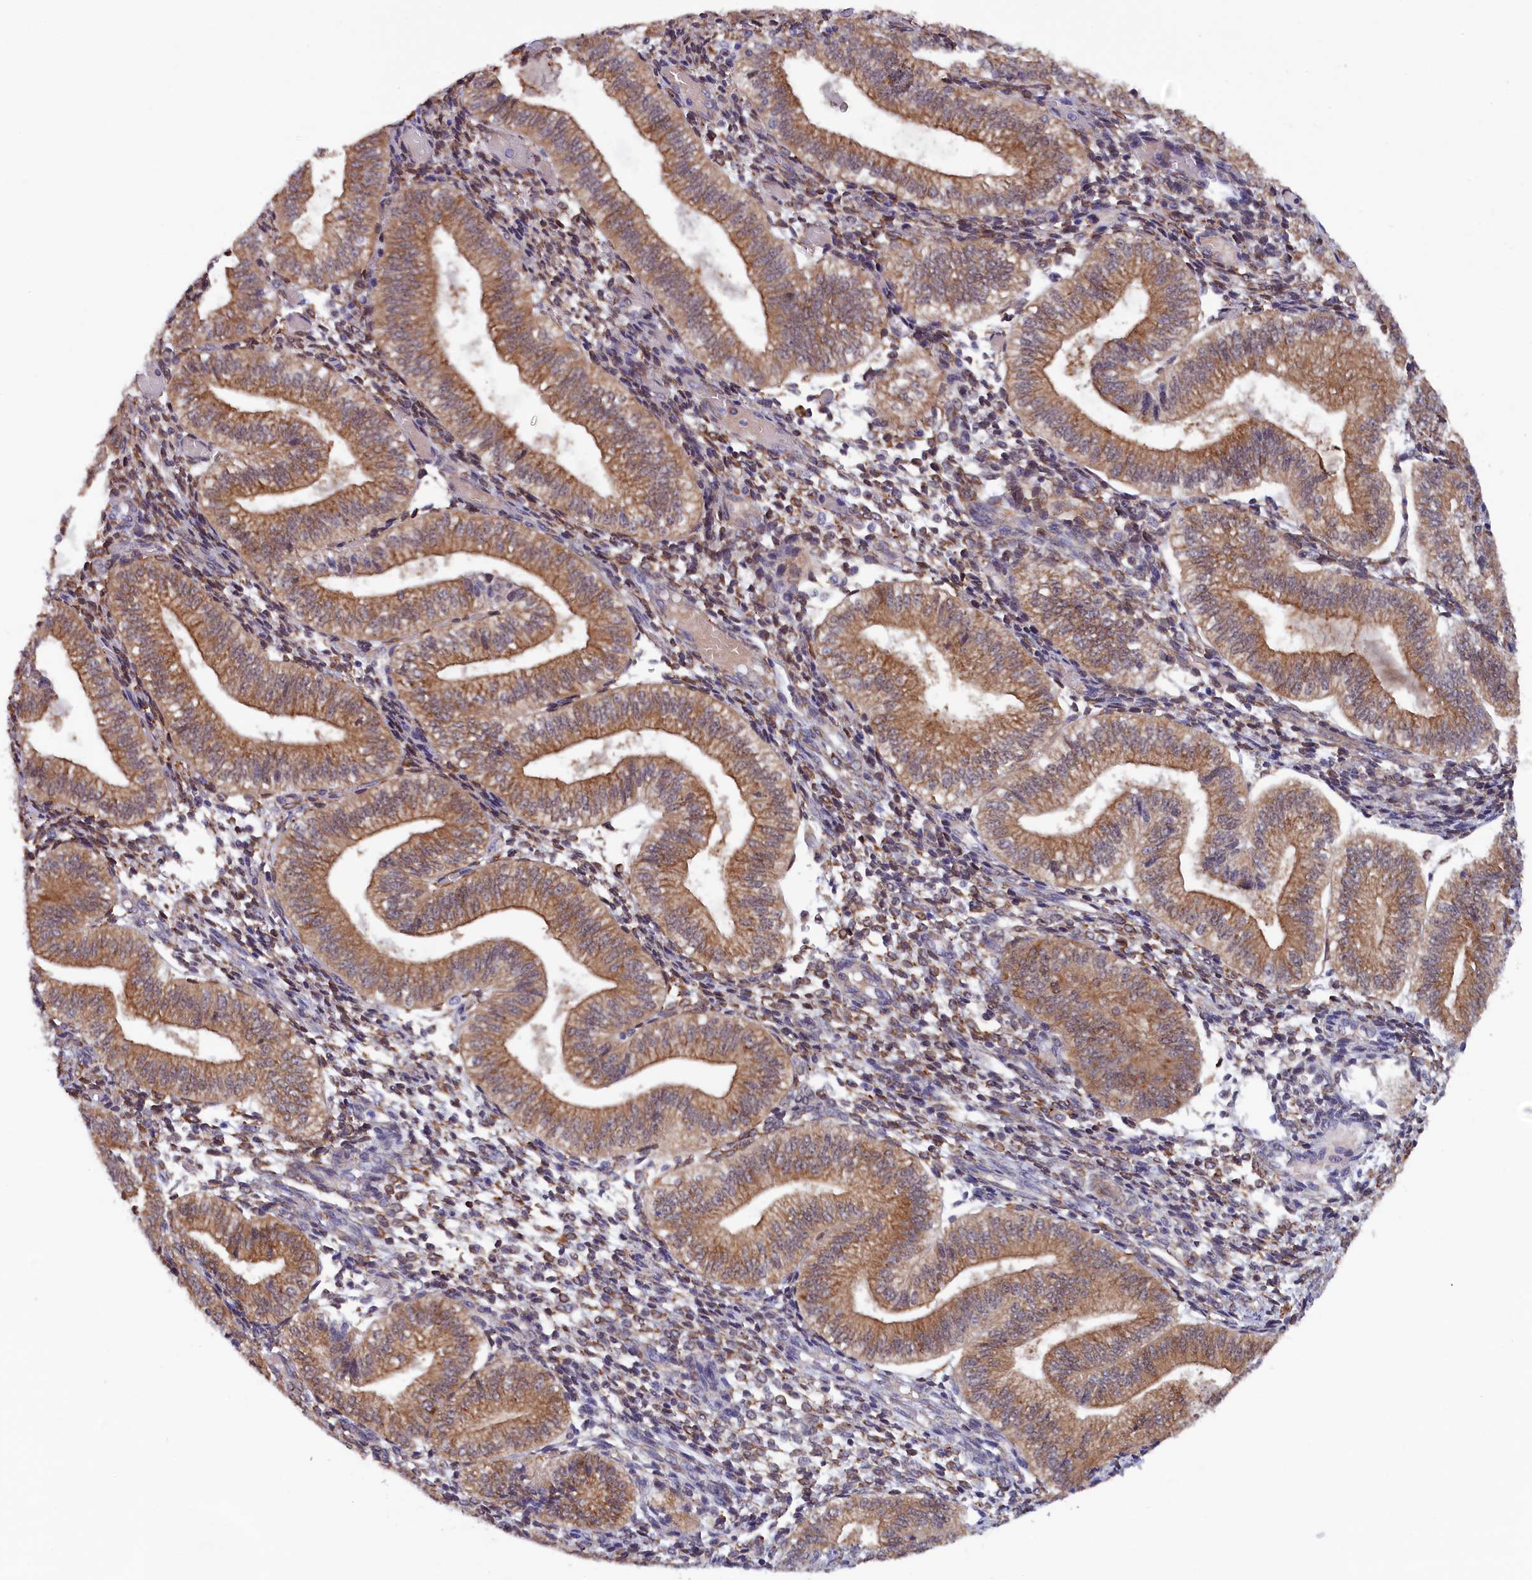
{"staining": {"intensity": "weak", "quantity": "<25%", "location": "cytoplasmic/membranous"}, "tissue": "endometrium", "cell_type": "Cells in endometrial stroma", "image_type": "normal", "snomed": [{"axis": "morphology", "description": "Normal tissue, NOS"}, {"axis": "topography", "description": "Endometrium"}], "caption": "Immunohistochemistry (IHC) of unremarkable endometrium reveals no staining in cells in endometrial stroma.", "gene": "JPT2", "patient": {"sex": "female", "age": 34}}